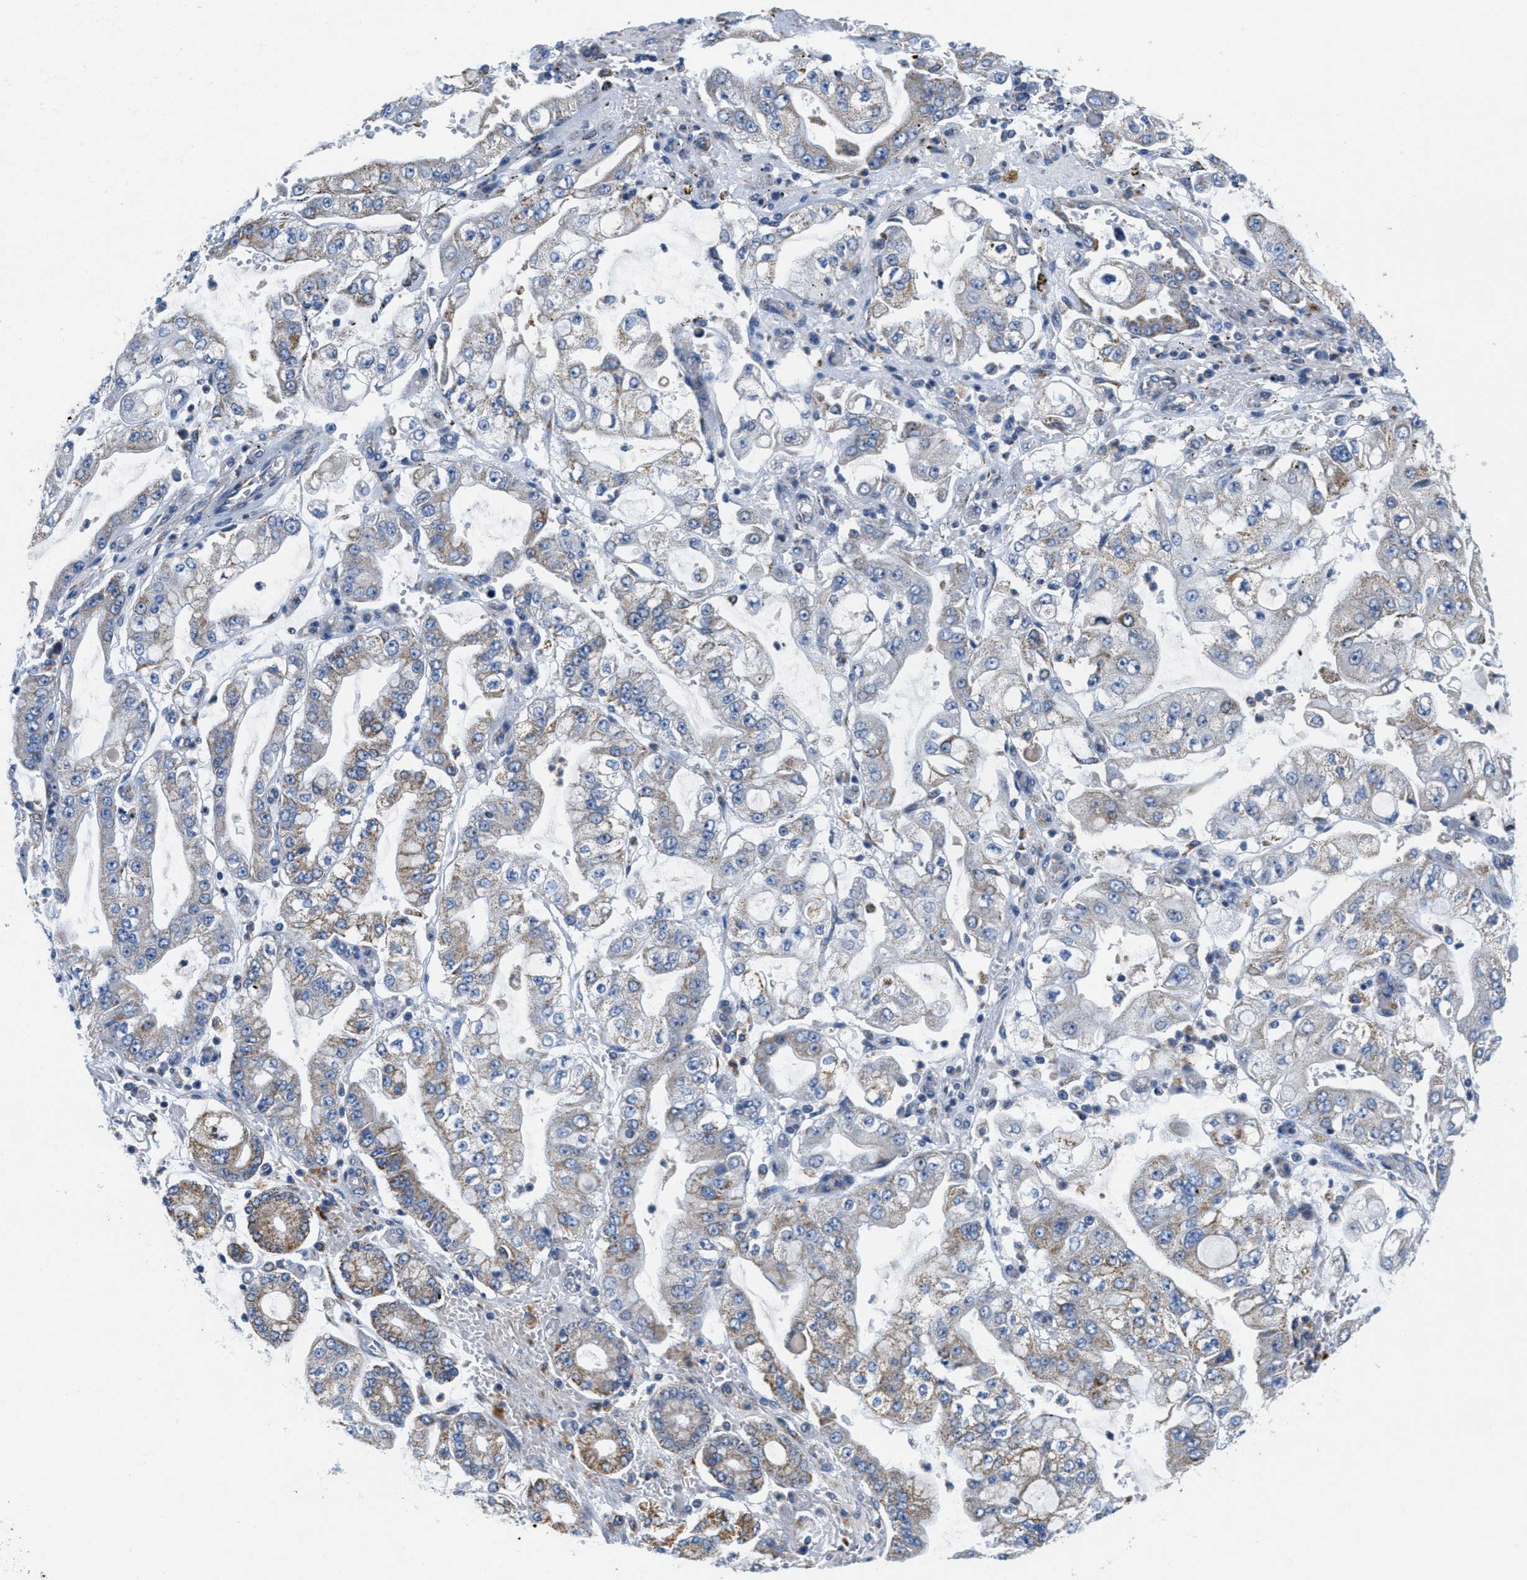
{"staining": {"intensity": "weak", "quantity": "25%-75%", "location": "cytoplasmic/membranous"}, "tissue": "stomach cancer", "cell_type": "Tumor cells", "image_type": "cancer", "snomed": [{"axis": "morphology", "description": "Adenocarcinoma, NOS"}, {"axis": "topography", "description": "Stomach"}], "caption": "Adenocarcinoma (stomach) stained for a protein (brown) demonstrates weak cytoplasmic/membranous positive staining in about 25%-75% of tumor cells.", "gene": "KCNJ5", "patient": {"sex": "male", "age": 76}}